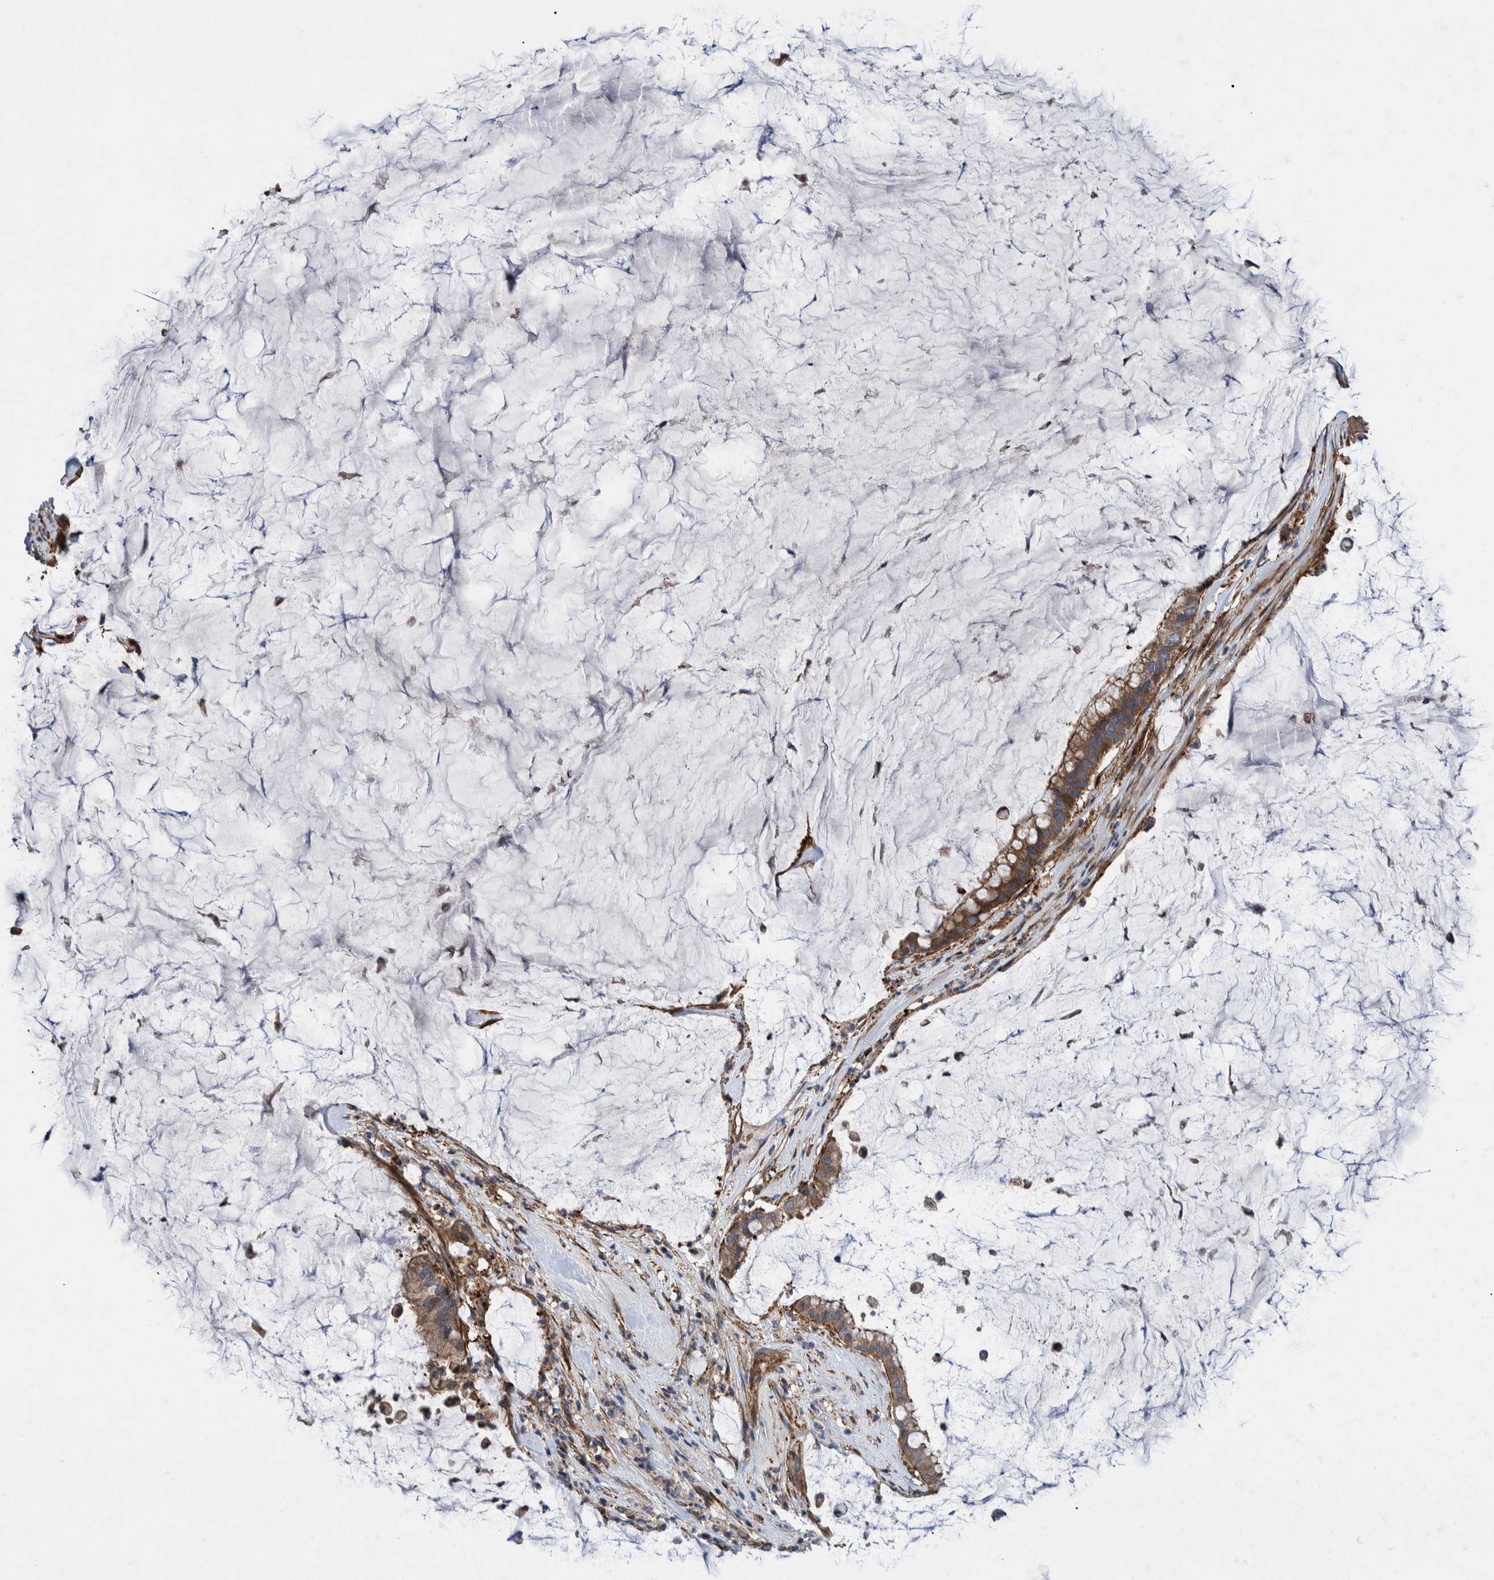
{"staining": {"intensity": "moderate", "quantity": ">75%", "location": "cytoplasmic/membranous"}, "tissue": "pancreatic cancer", "cell_type": "Tumor cells", "image_type": "cancer", "snomed": [{"axis": "morphology", "description": "Adenocarcinoma, NOS"}, {"axis": "topography", "description": "Pancreas"}], "caption": "Immunohistochemistry of pancreatic cancer demonstrates medium levels of moderate cytoplasmic/membranous positivity in approximately >75% of tumor cells. The protein is stained brown, and the nuclei are stained in blue (DAB (3,3'-diaminobenzidine) IHC with brightfield microscopy, high magnification).", "gene": "GRPEL2", "patient": {"sex": "male", "age": 41}}